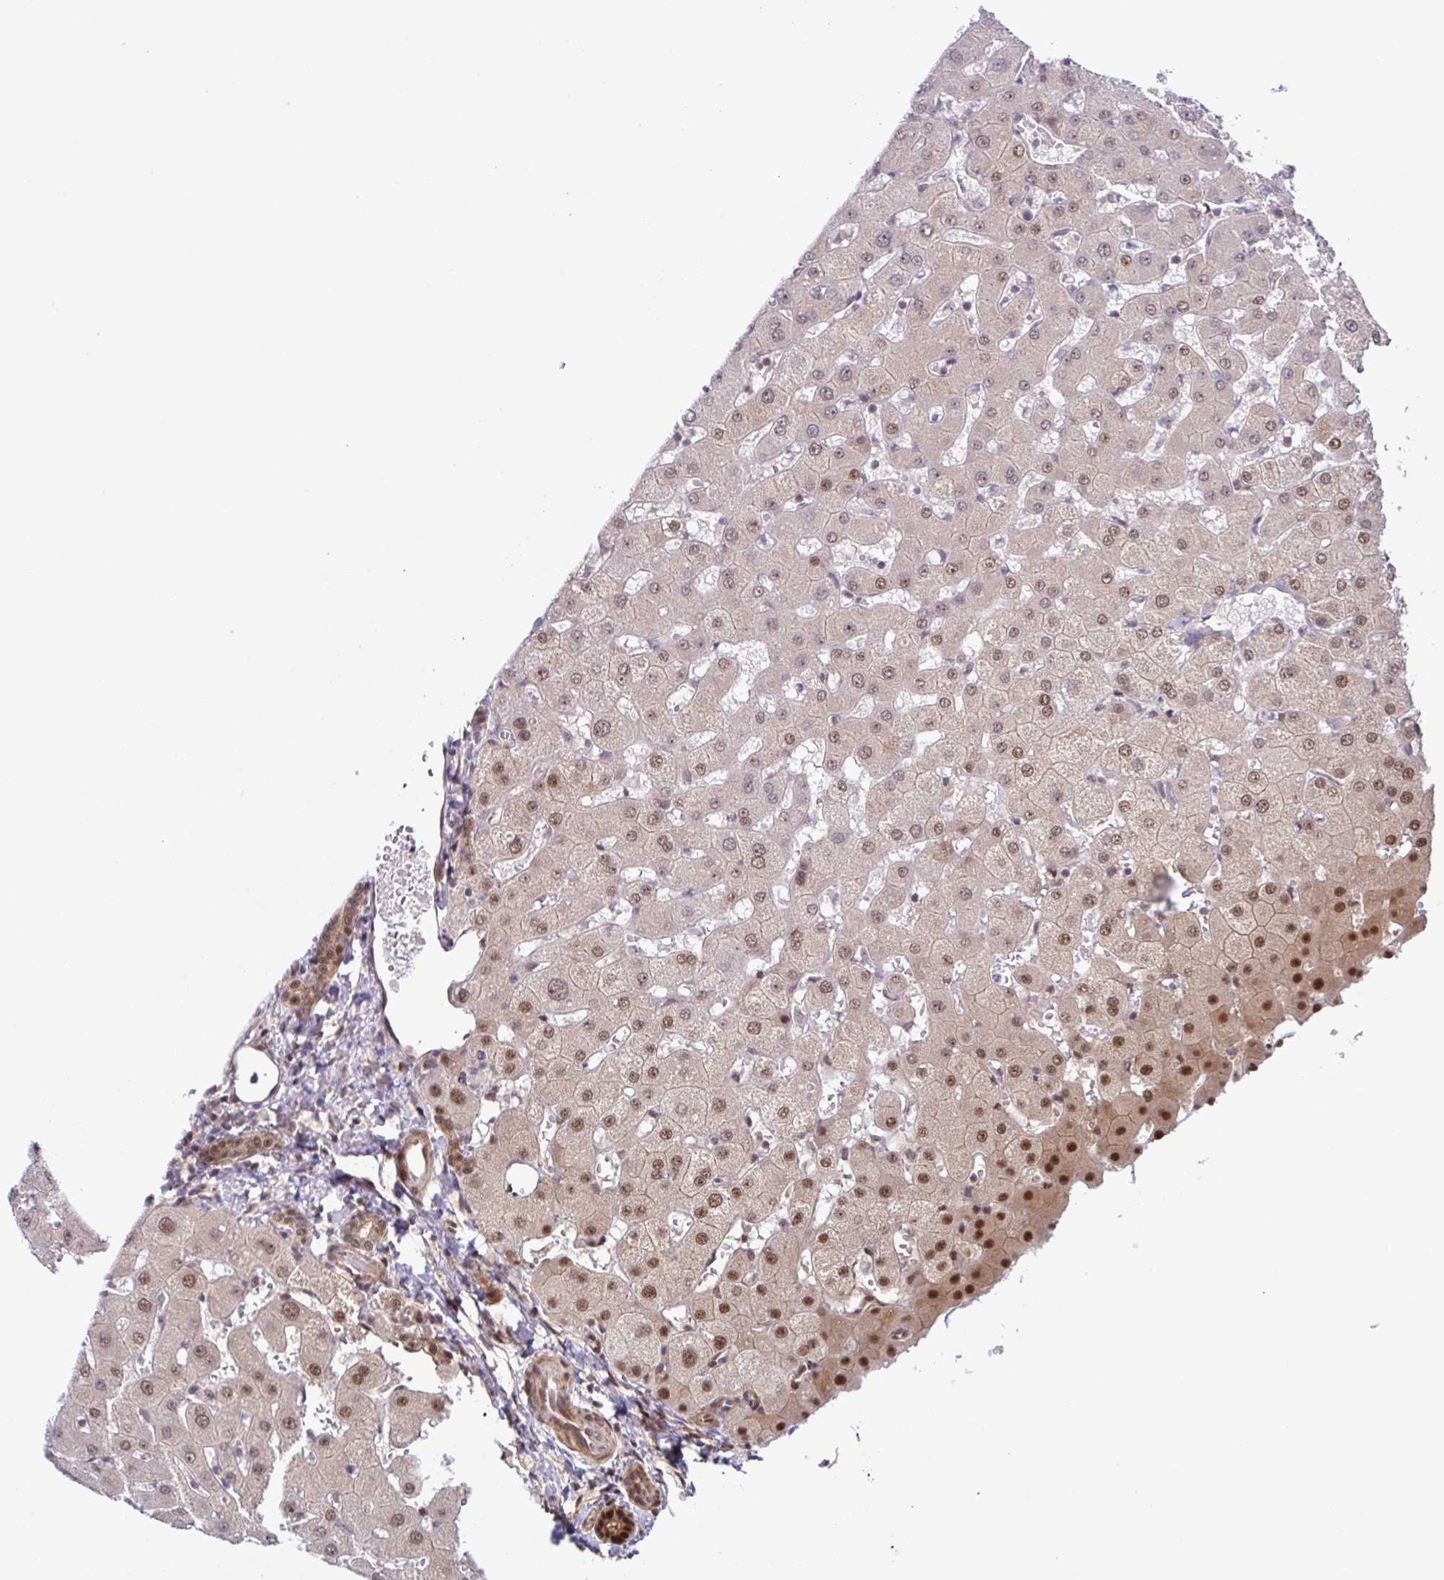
{"staining": {"intensity": "moderate", "quantity": ">75%", "location": "nuclear"}, "tissue": "liver", "cell_type": "Cholangiocytes", "image_type": "normal", "snomed": [{"axis": "morphology", "description": "Normal tissue, NOS"}, {"axis": "topography", "description": "Liver"}], "caption": "Cholangiocytes exhibit medium levels of moderate nuclear expression in about >75% of cells in normal liver. The staining was performed using DAB to visualize the protein expression in brown, while the nuclei were stained in blue with hematoxylin (Magnification: 20x).", "gene": "DNAJB1", "patient": {"sex": "female", "age": 63}}